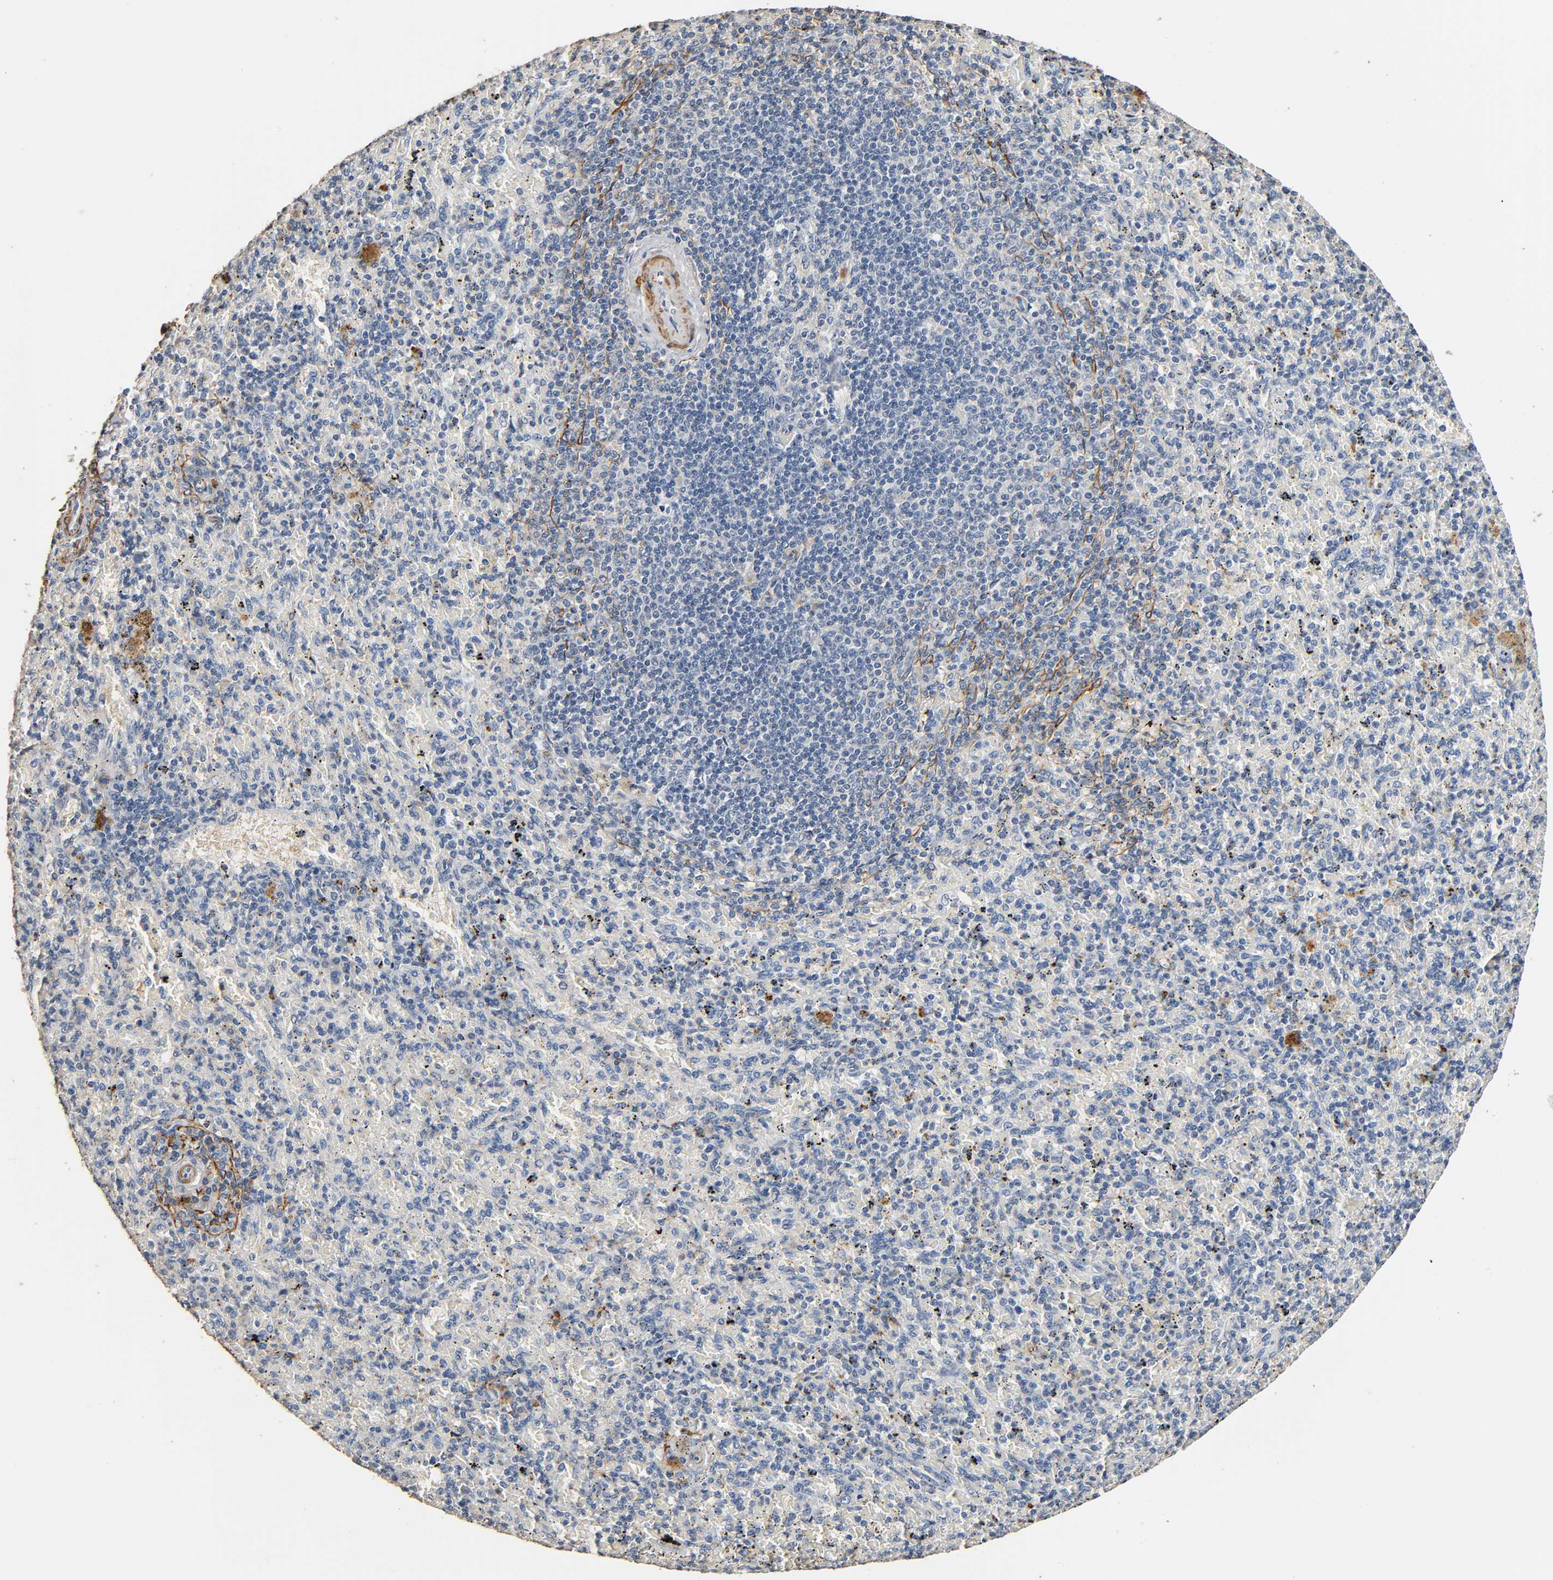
{"staining": {"intensity": "negative", "quantity": "none", "location": "none"}, "tissue": "spleen", "cell_type": "Cells in red pulp", "image_type": "normal", "snomed": [{"axis": "morphology", "description": "Normal tissue, NOS"}, {"axis": "topography", "description": "Spleen"}], "caption": "Immunohistochemistry (IHC) photomicrograph of benign spleen: human spleen stained with DAB demonstrates no significant protein staining in cells in red pulp. (DAB (3,3'-diaminobenzidine) immunohistochemistry (IHC) visualized using brightfield microscopy, high magnification).", "gene": "GSTA1", "patient": {"sex": "female", "age": 43}}